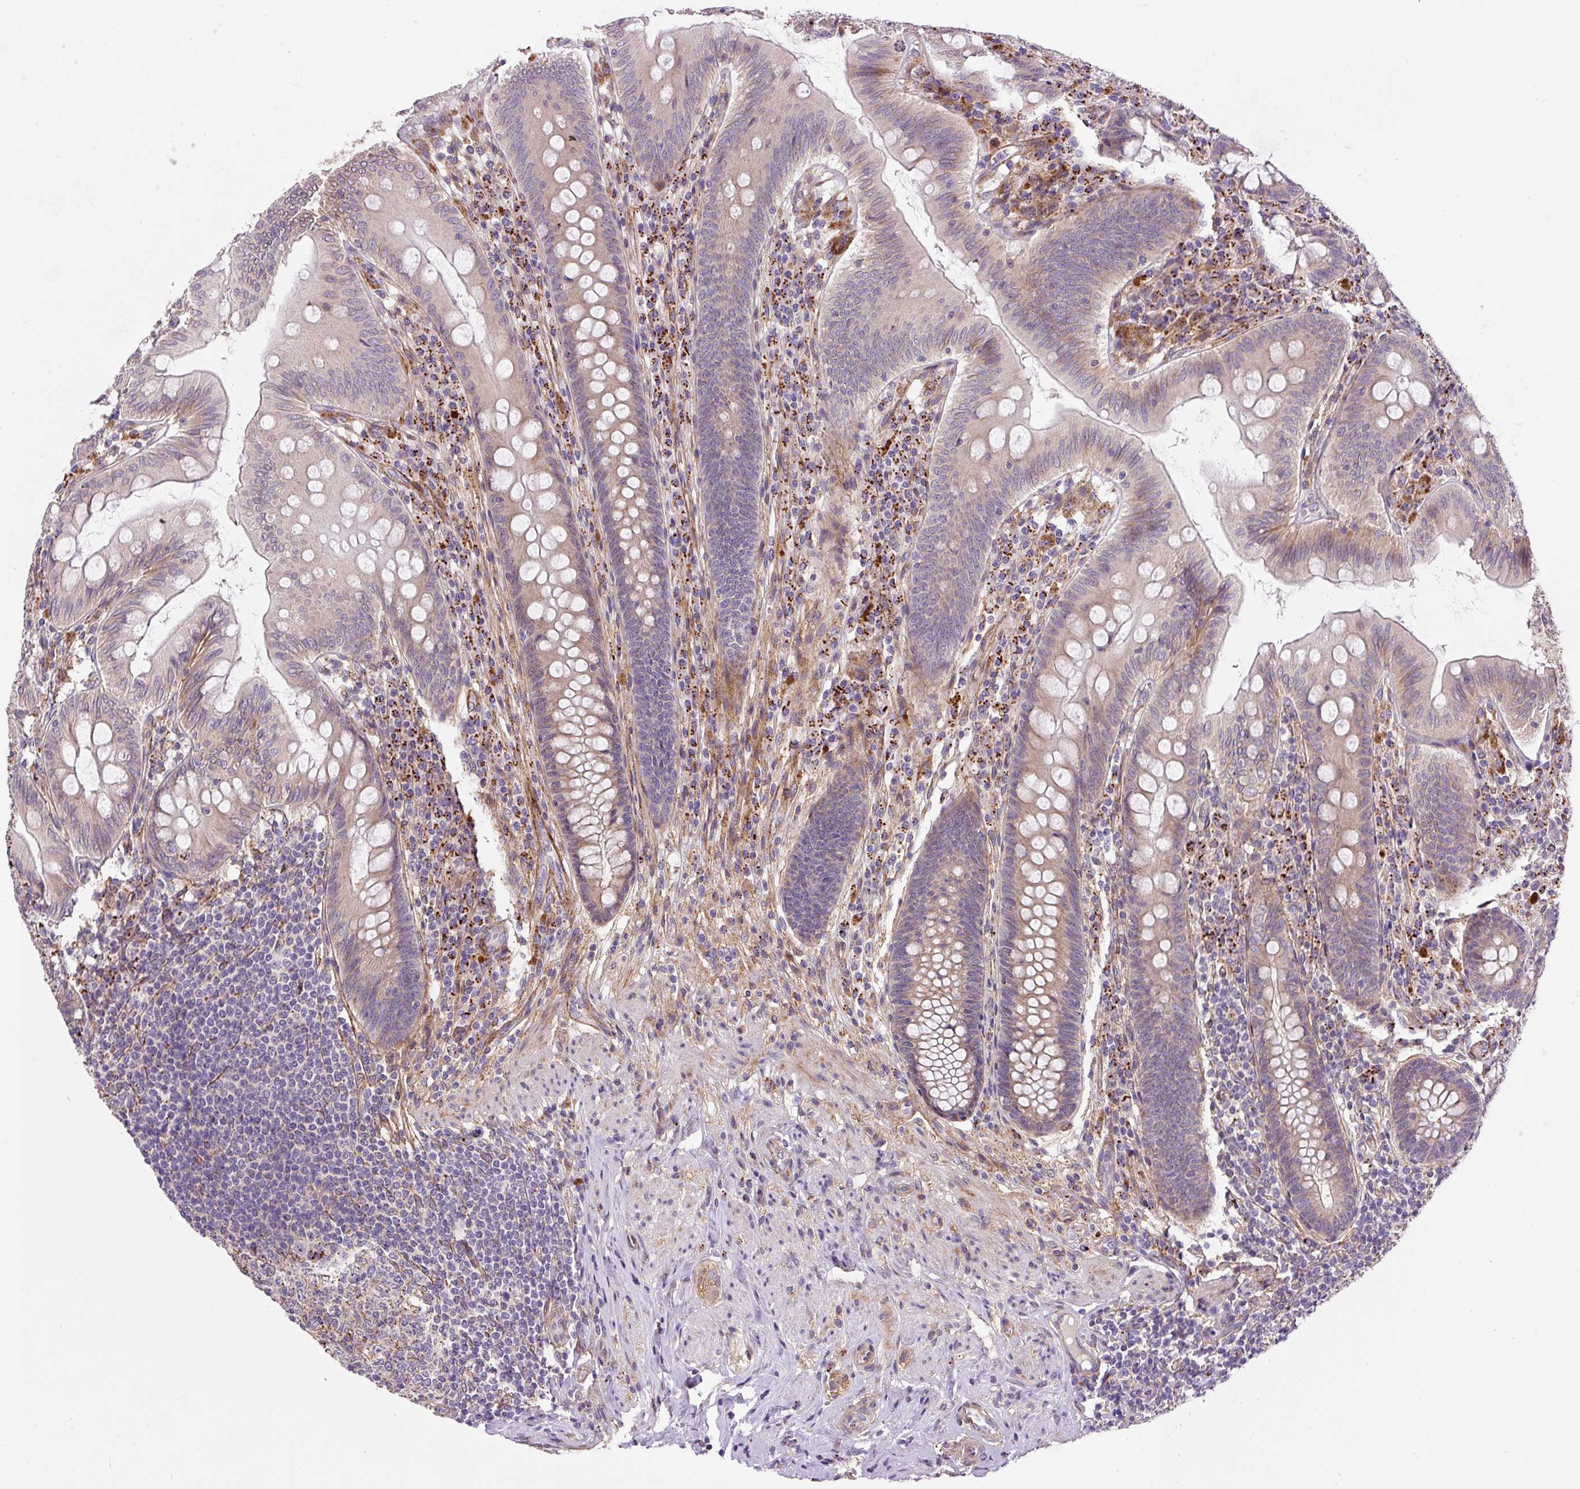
{"staining": {"intensity": "weak", "quantity": "25%-75%", "location": "cytoplasmic/membranous"}, "tissue": "appendix", "cell_type": "Glandular cells", "image_type": "normal", "snomed": [{"axis": "morphology", "description": "Normal tissue, NOS"}, {"axis": "topography", "description": "Appendix"}], "caption": "A micrograph of appendix stained for a protein exhibits weak cytoplasmic/membranous brown staining in glandular cells. (Brightfield microscopy of DAB IHC at high magnification).", "gene": "RNF170", "patient": {"sex": "male", "age": 71}}